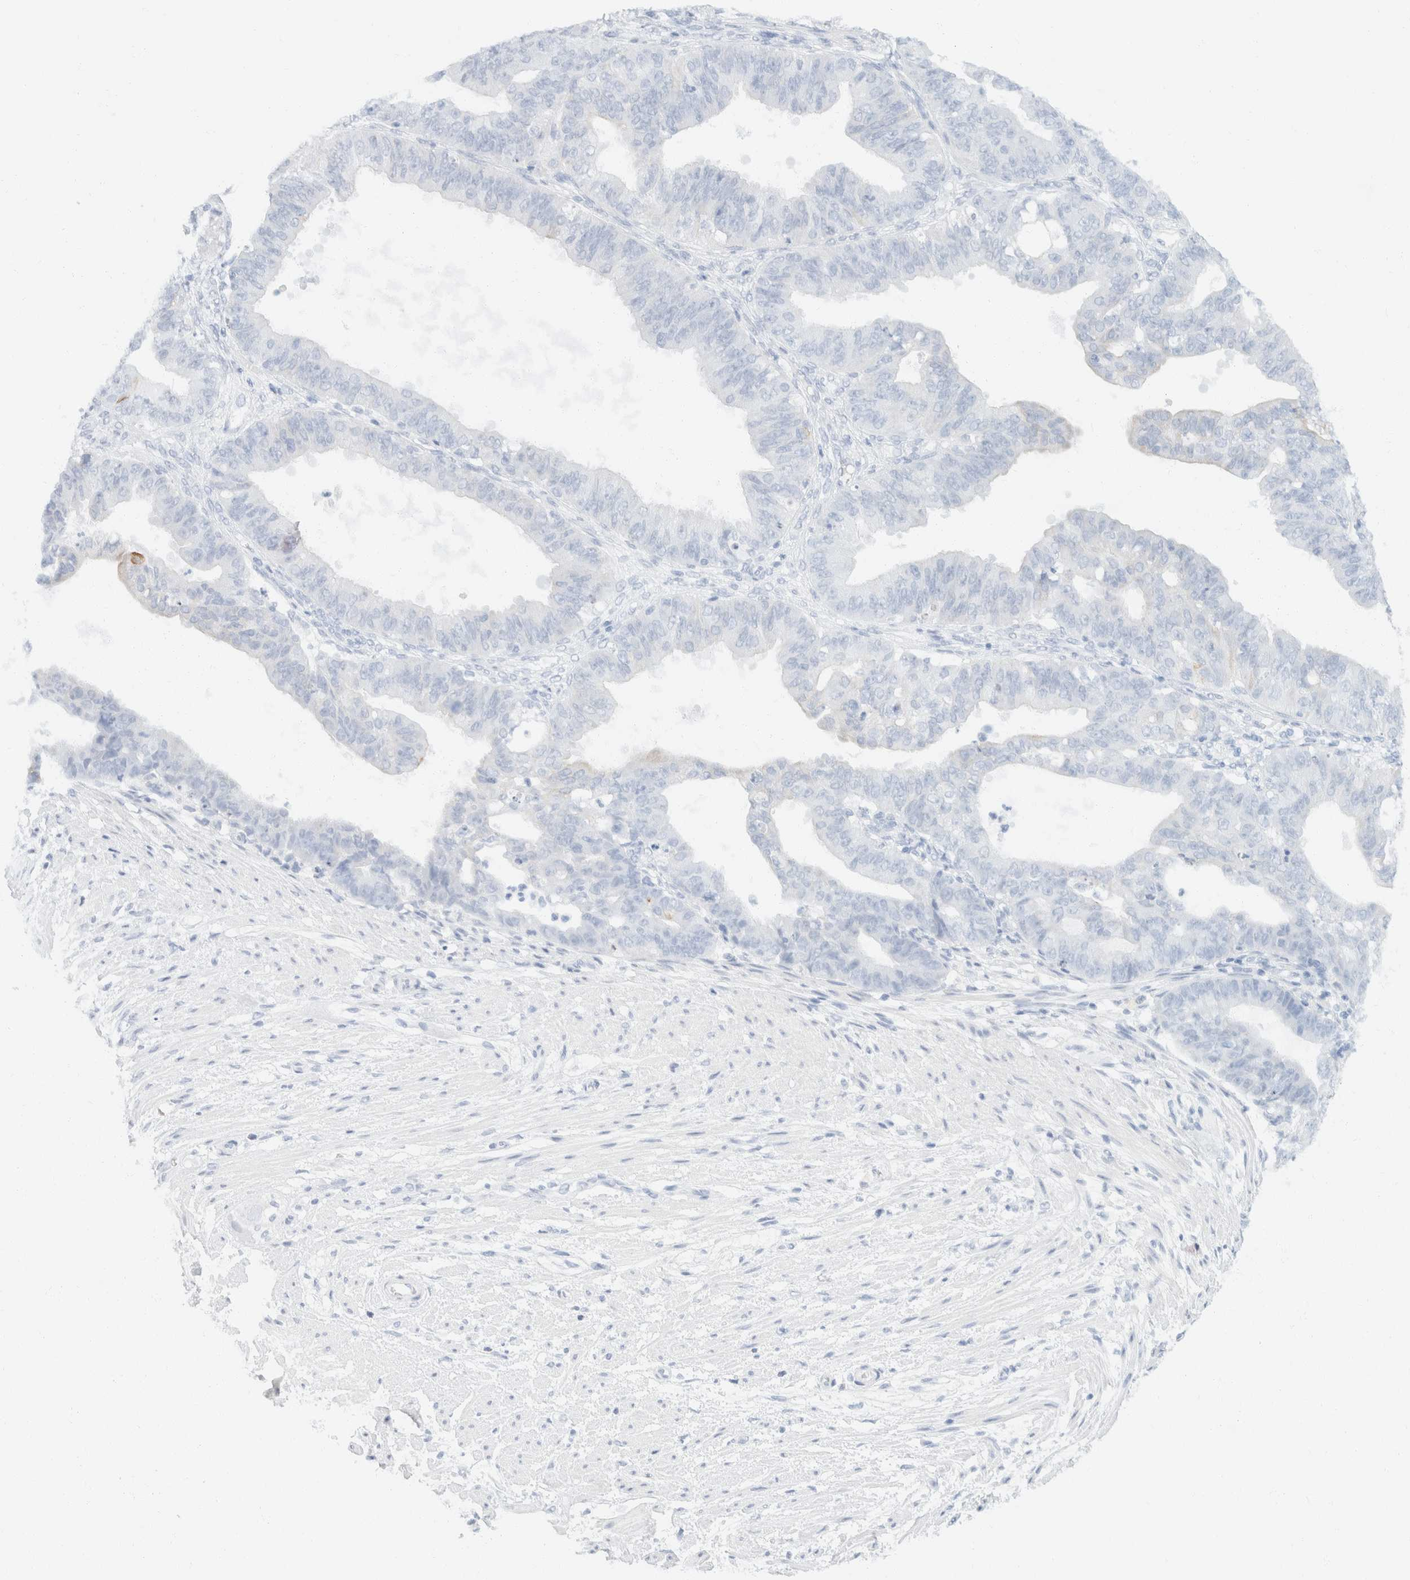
{"staining": {"intensity": "negative", "quantity": "none", "location": "none"}, "tissue": "ovarian cancer", "cell_type": "Tumor cells", "image_type": "cancer", "snomed": [{"axis": "morphology", "description": "Carcinoma, endometroid"}, {"axis": "topography", "description": "Ovary"}], "caption": "The photomicrograph displays no significant expression in tumor cells of ovarian cancer (endometroid carcinoma).", "gene": "KRT20", "patient": {"sex": "female", "age": 42}}